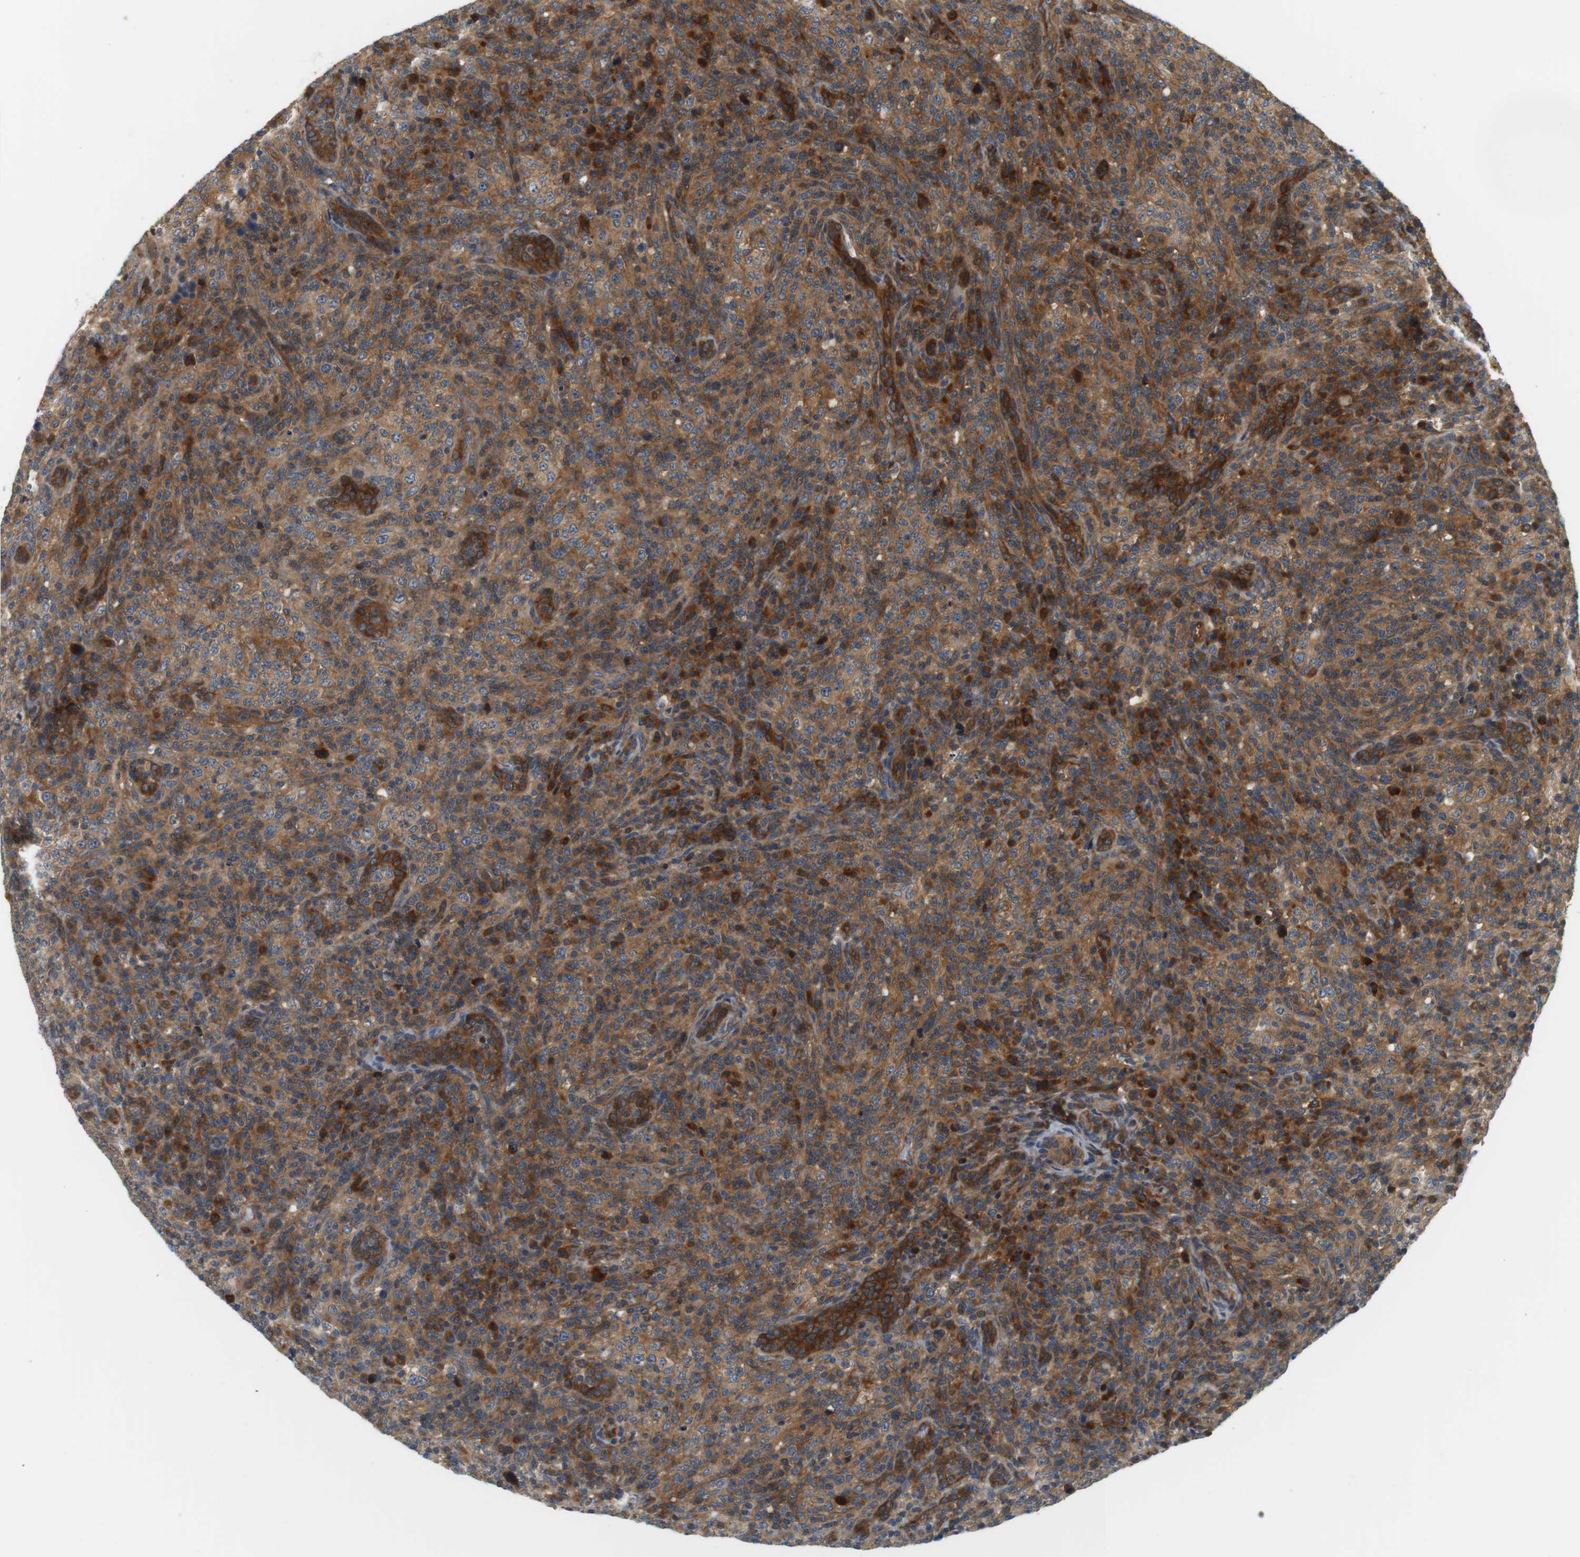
{"staining": {"intensity": "moderate", "quantity": ">75%", "location": "cytoplasmic/membranous"}, "tissue": "lymphoma", "cell_type": "Tumor cells", "image_type": "cancer", "snomed": [{"axis": "morphology", "description": "Malignant lymphoma, non-Hodgkin's type, High grade"}, {"axis": "topography", "description": "Lymph node"}], "caption": "This micrograph exhibits malignant lymphoma, non-Hodgkin's type (high-grade) stained with immunohistochemistry to label a protein in brown. The cytoplasmic/membranous of tumor cells show moderate positivity for the protein. Nuclei are counter-stained blue.", "gene": "SH3GLB1", "patient": {"sex": "female", "age": 76}}